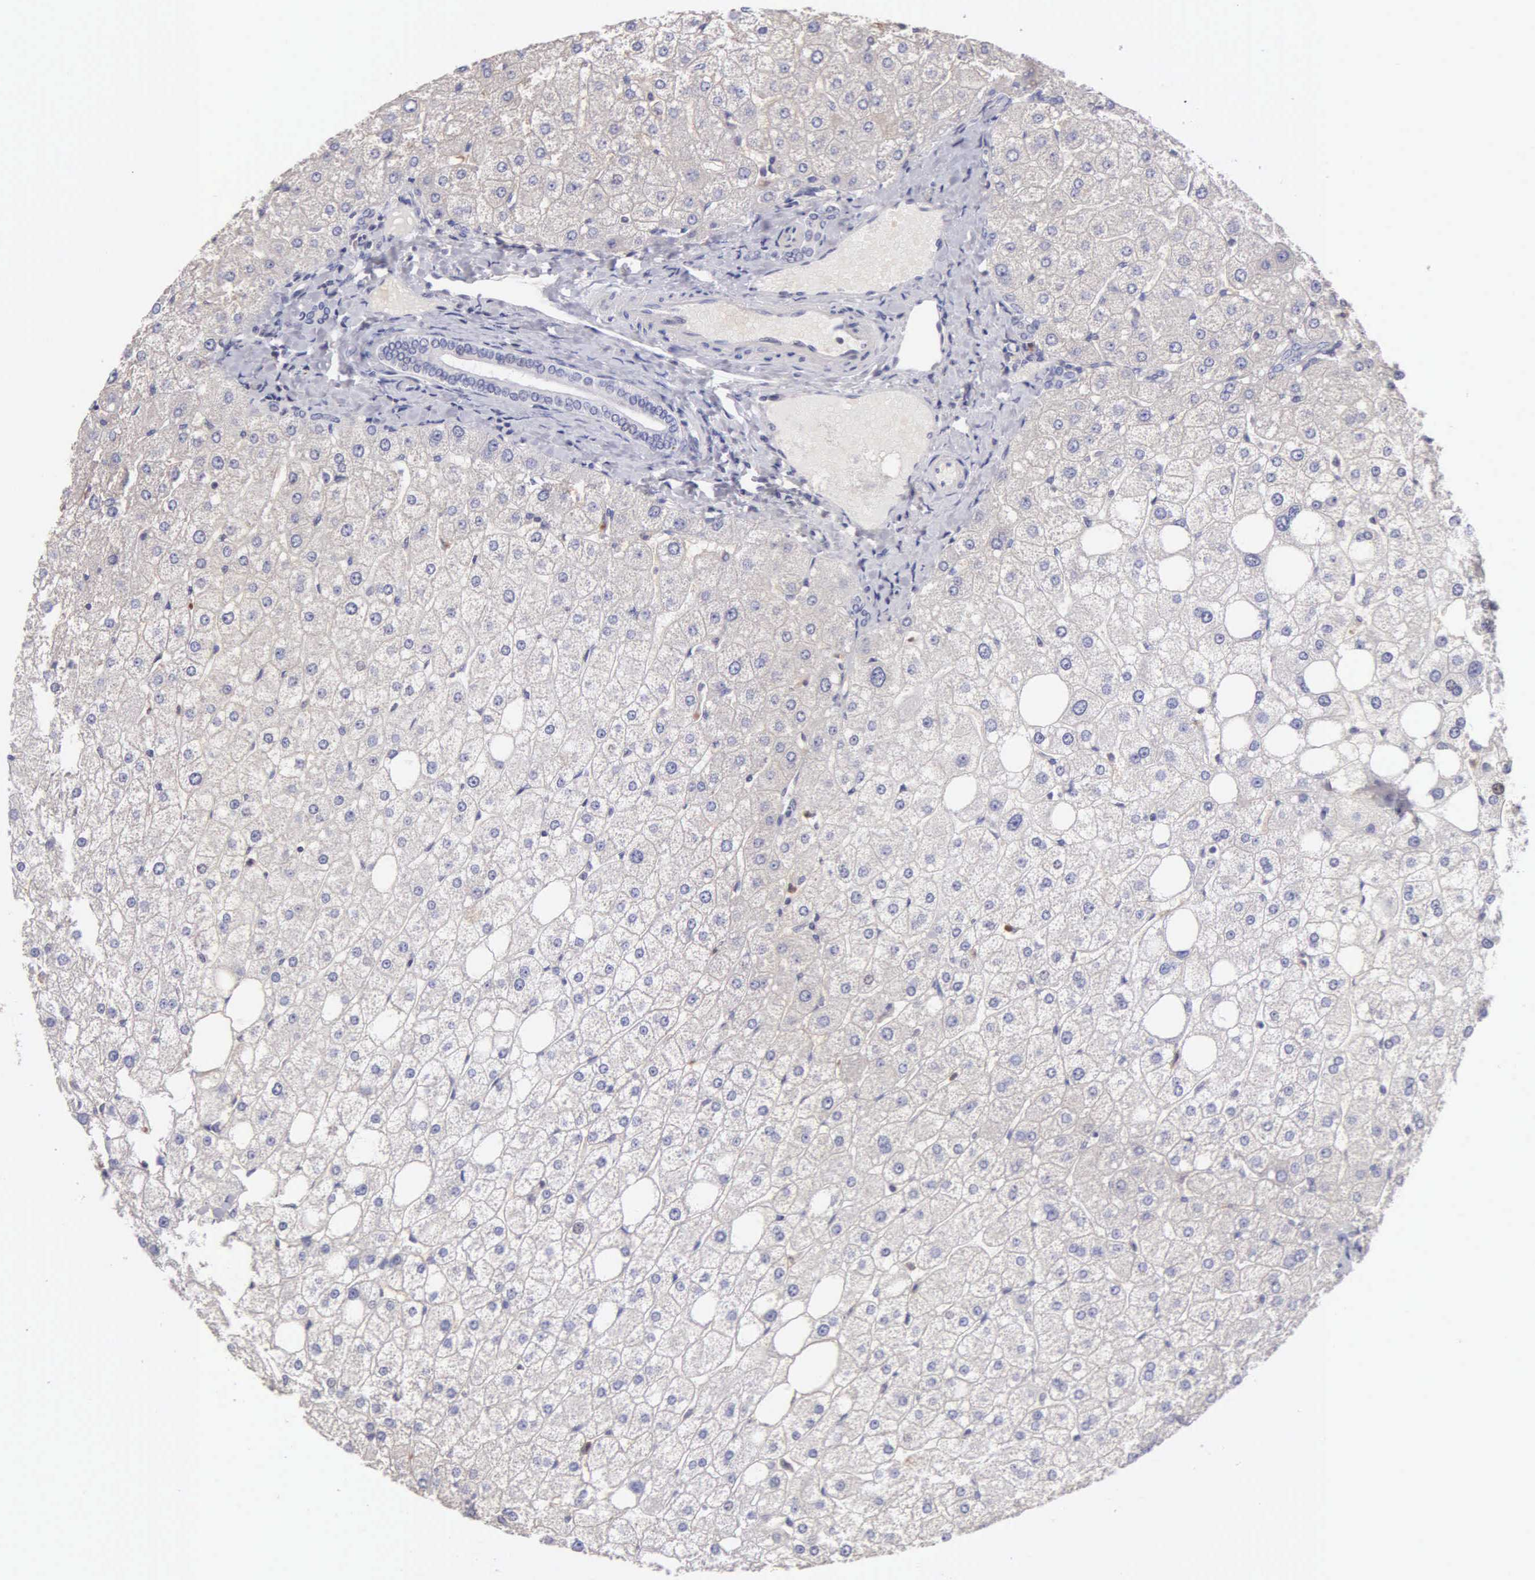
{"staining": {"intensity": "negative", "quantity": "none", "location": "none"}, "tissue": "liver", "cell_type": "Cholangiocytes", "image_type": "normal", "snomed": [{"axis": "morphology", "description": "Normal tissue, NOS"}, {"axis": "topography", "description": "Liver"}], "caption": "Immunohistochemical staining of normal liver reveals no significant positivity in cholangiocytes. (Brightfield microscopy of DAB immunohistochemistry at high magnification).", "gene": "BRD1", "patient": {"sex": "male", "age": 35}}